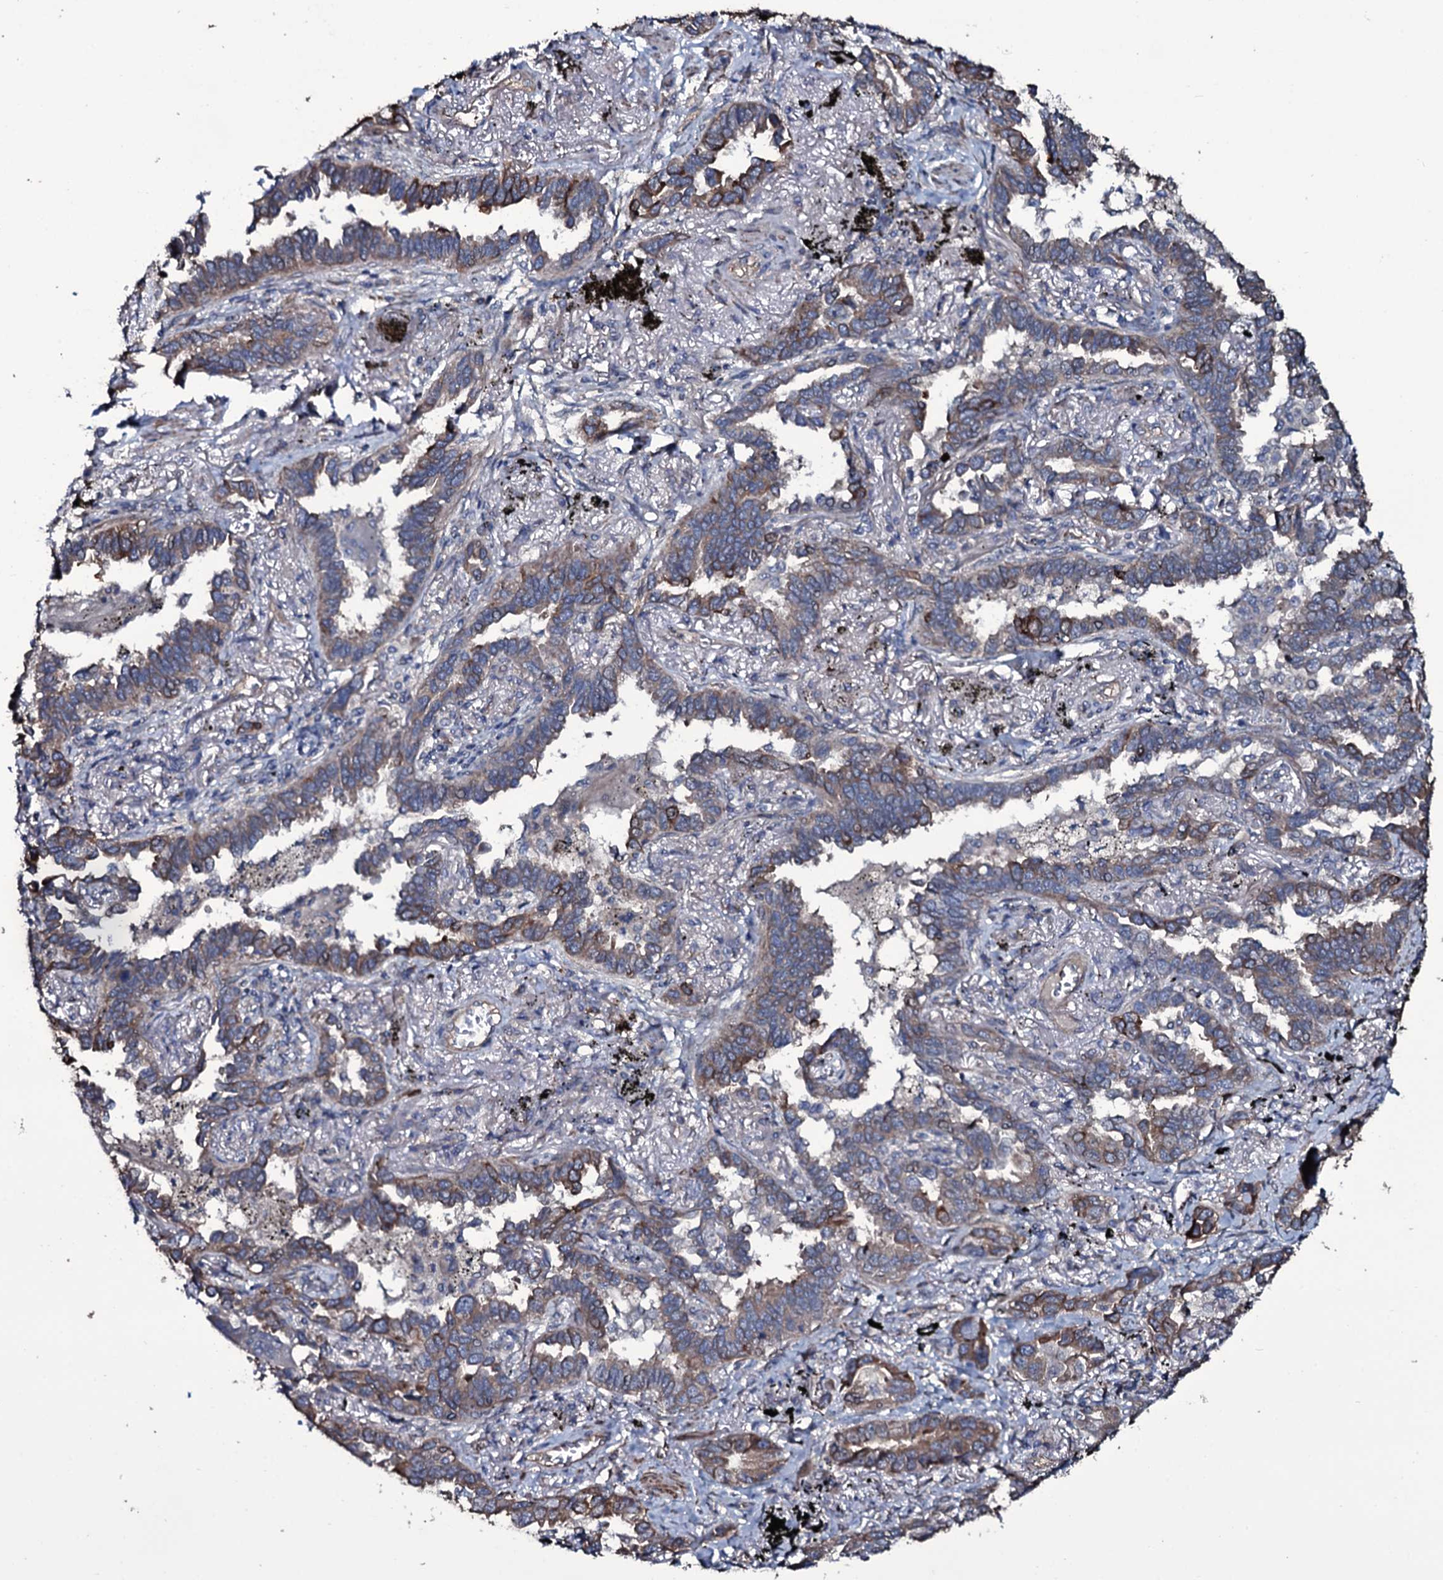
{"staining": {"intensity": "moderate", "quantity": "25%-75%", "location": "cytoplasmic/membranous"}, "tissue": "lung cancer", "cell_type": "Tumor cells", "image_type": "cancer", "snomed": [{"axis": "morphology", "description": "Adenocarcinoma, NOS"}, {"axis": "topography", "description": "Lung"}], "caption": "Lung adenocarcinoma stained for a protein (brown) shows moderate cytoplasmic/membranous positive staining in about 25%-75% of tumor cells.", "gene": "WIPF3", "patient": {"sex": "male", "age": 67}}